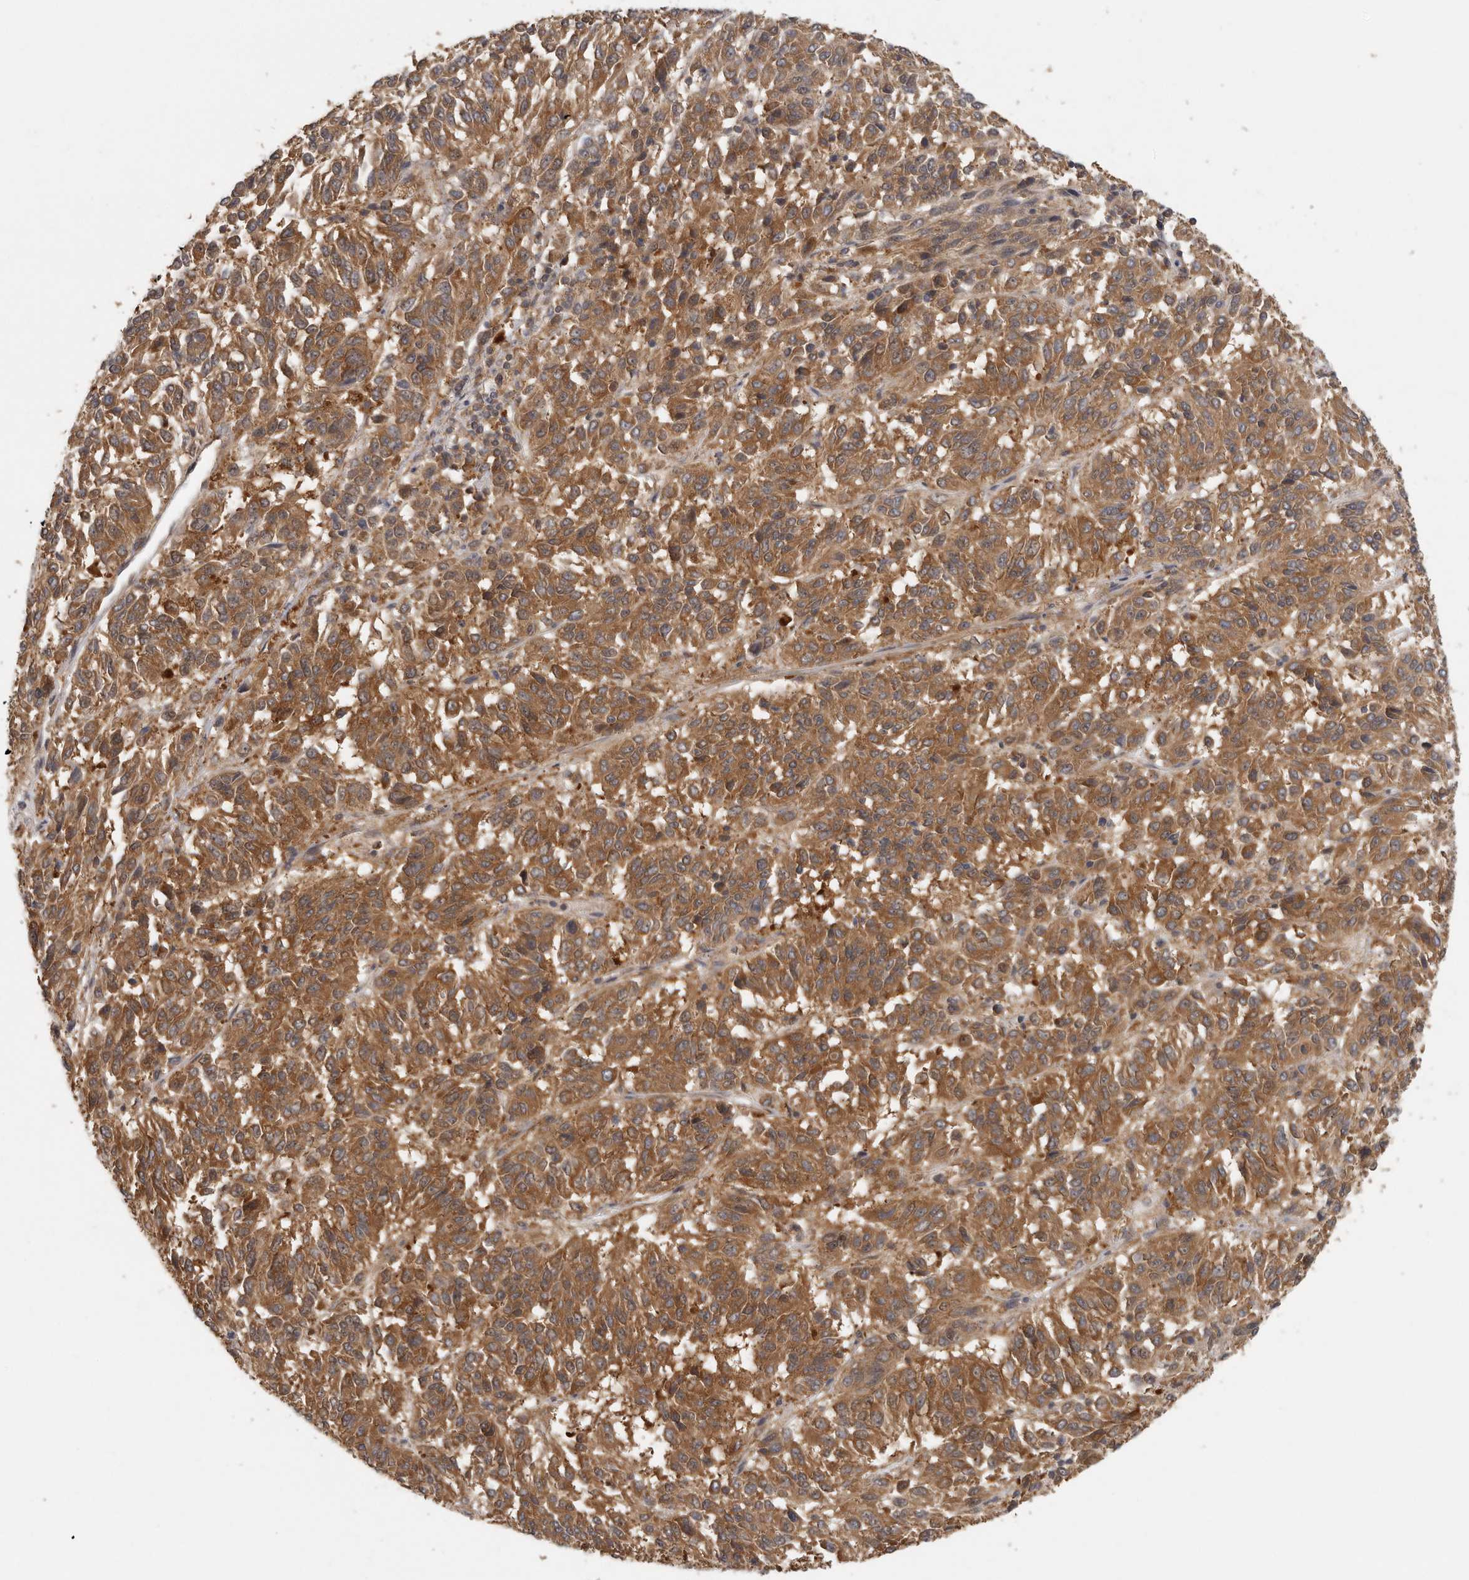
{"staining": {"intensity": "strong", "quantity": ">75%", "location": "cytoplasmic/membranous"}, "tissue": "melanoma", "cell_type": "Tumor cells", "image_type": "cancer", "snomed": [{"axis": "morphology", "description": "Malignant melanoma, Metastatic site"}, {"axis": "topography", "description": "Lung"}], "caption": "Malignant melanoma (metastatic site) tissue reveals strong cytoplasmic/membranous positivity in about >75% of tumor cells", "gene": "CCT8", "patient": {"sex": "male", "age": 64}}